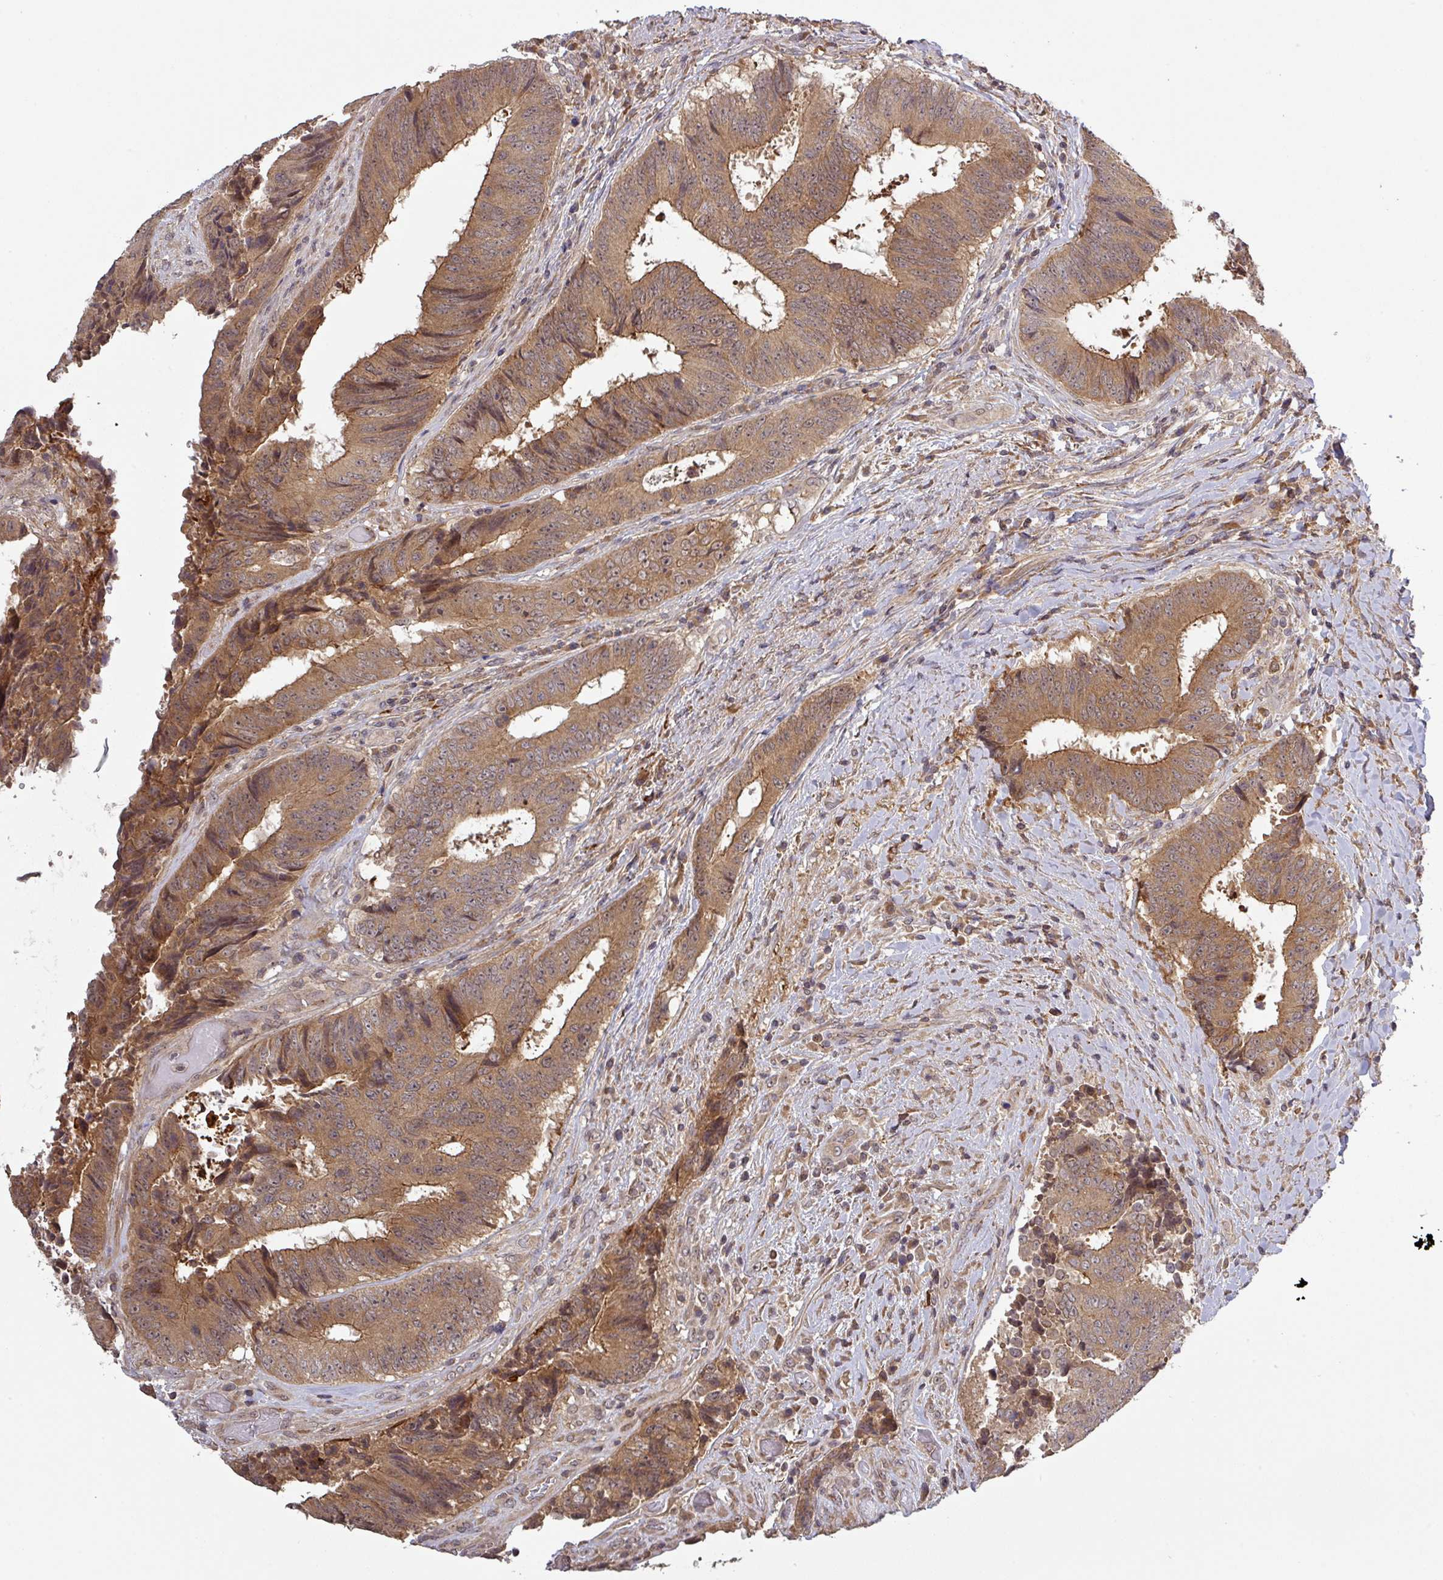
{"staining": {"intensity": "moderate", "quantity": ">75%", "location": "cytoplasmic/membranous"}, "tissue": "colorectal cancer", "cell_type": "Tumor cells", "image_type": "cancer", "snomed": [{"axis": "morphology", "description": "Adenocarcinoma, NOS"}, {"axis": "topography", "description": "Rectum"}], "caption": "Protein positivity by IHC demonstrates moderate cytoplasmic/membranous expression in about >75% of tumor cells in colorectal cancer (adenocarcinoma).", "gene": "CCDC121", "patient": {"sex": "male", "age": 72}}